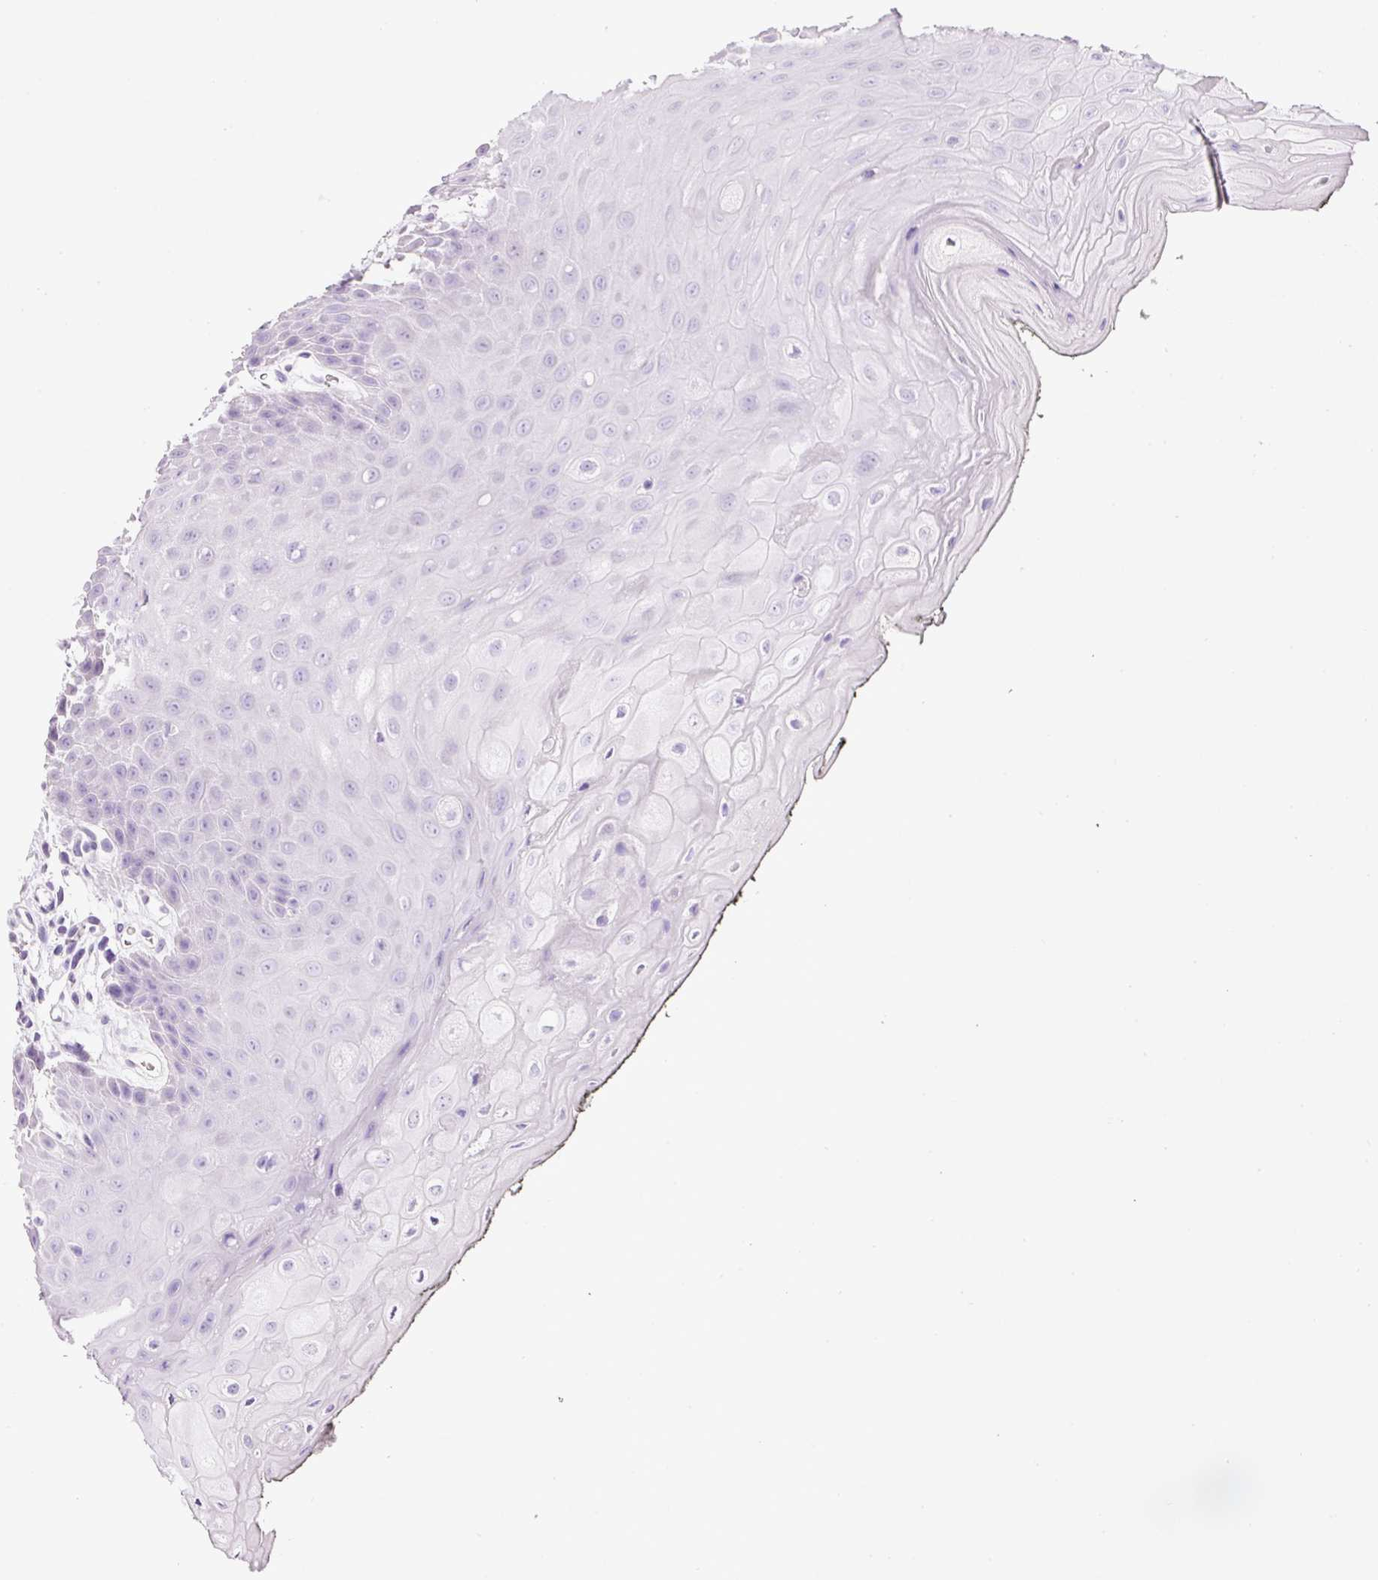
{"staining": {"intensity": "negative", "quantity": "none", "location": "none"}, "tissue": "oral mucosa", "cell_type": "Squamous epithelial cells", "image_type": "normal", "snomed": [{"axis": "morphology", "description": "Normal tissue, NOS"}, {"axis": "topography", "description": "Oral tissue"}, {"axis": "topography", "description": "Tounge, NOS"}], "caption": "IHC histopathology image of normal oral mucosa stained for a protein (brown), which exhibits no staining in squamous epithelial cells. (DAB IHC, high magnification).", "gene": "BSND", "patient": {"sex": "female", "age": 59}}